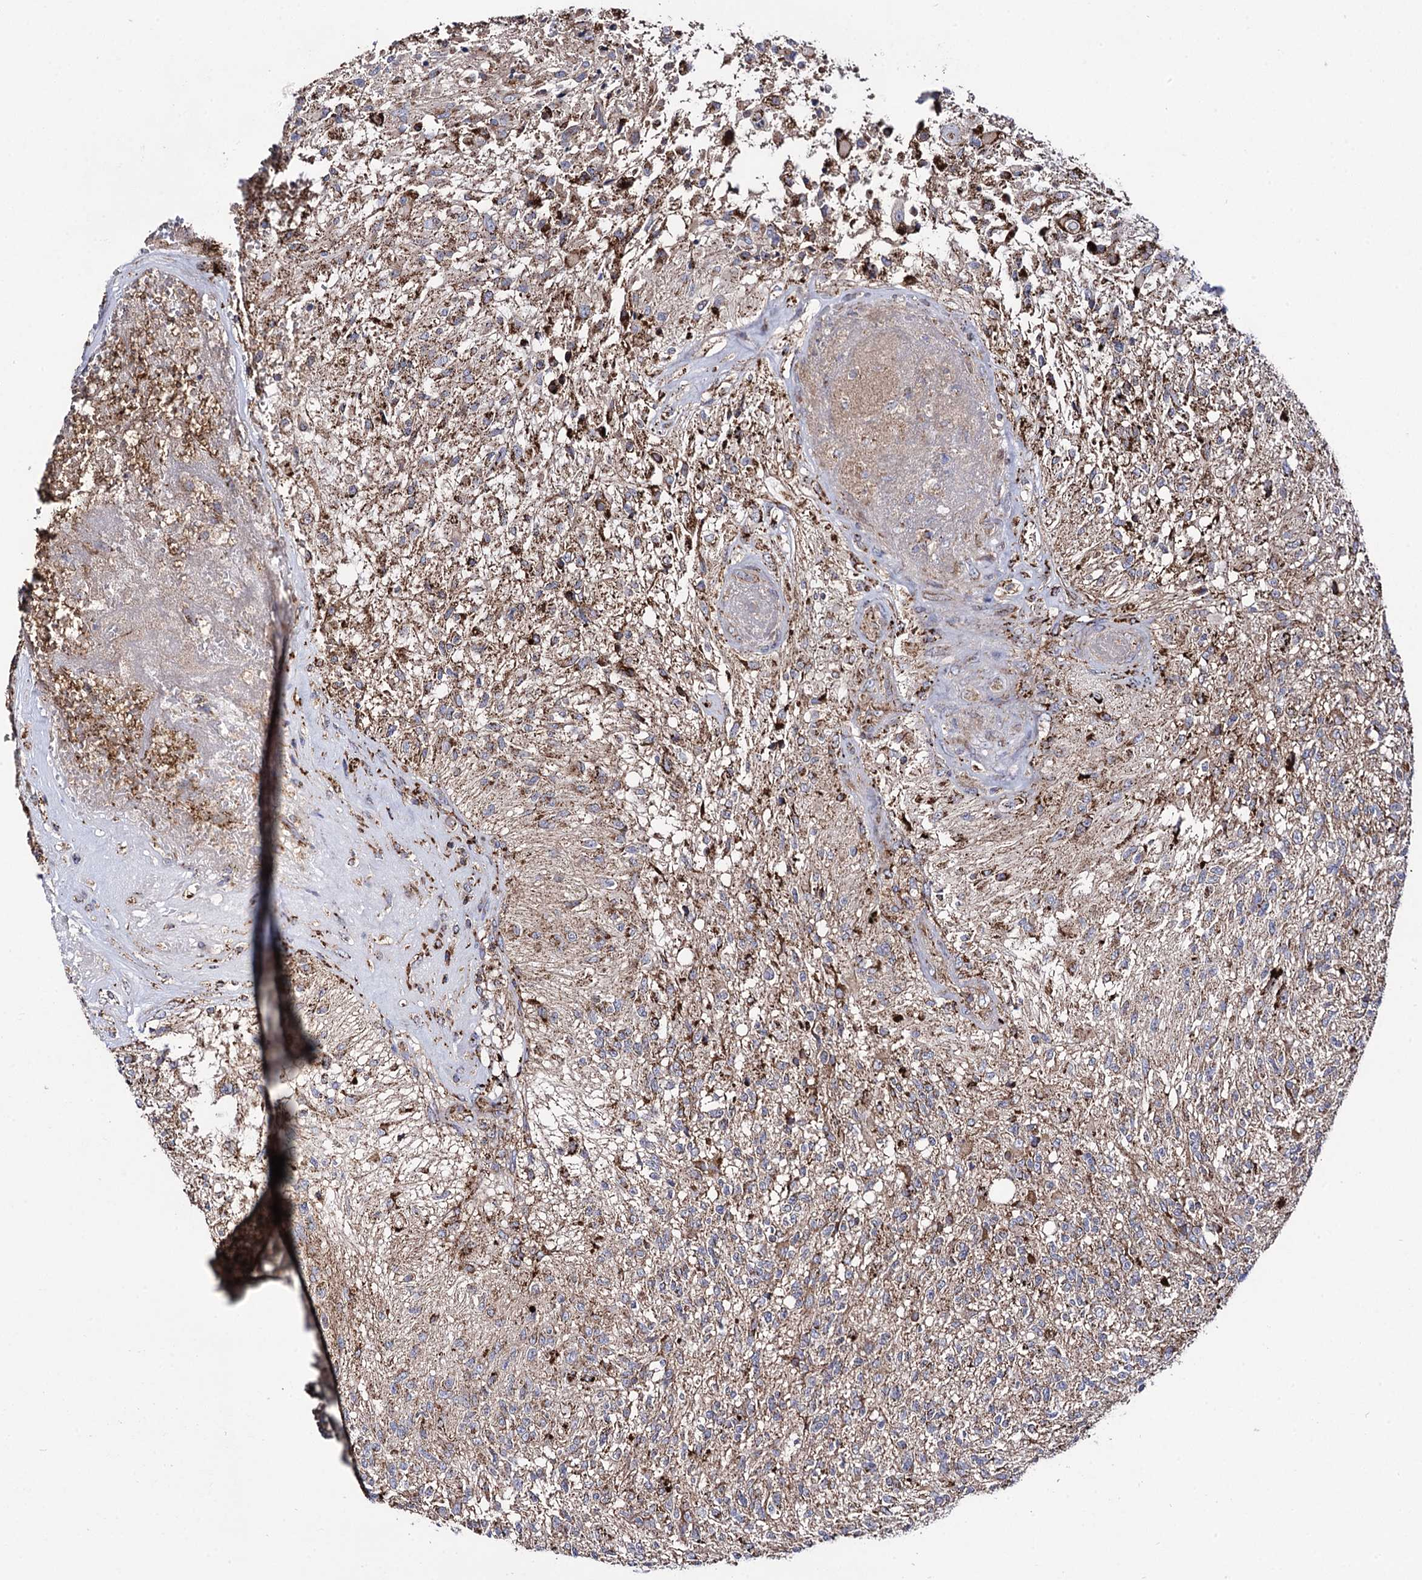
{"staining": {"intensity": "moderate", "quantity": ">75%", "location": "cytoplasmic/membranous"}, "tissue": "glioma", "cell_type": "Tumor cells", "image_type": "cancer", "snomed": [{"axis": "morphology", "description": "Glioma, malignant, High grade"}, {"axis": "topography", "description": "Brain"}], "caption": "Immunohistochemistry staining of glioma, which shows medium levels of moderate cytoplasmic/membranous positivity in about >75% of tumor cells indicating moderate cytoplasmic/membranous protein positivity. The staining was performed using DAB (3,3'-diaminobenzidine) (brown) for protein detection and nuclei were counterstained in hematoxylin (blue).", "gene": "IQCH", "patient": {"sex": "male", "age": 56}}